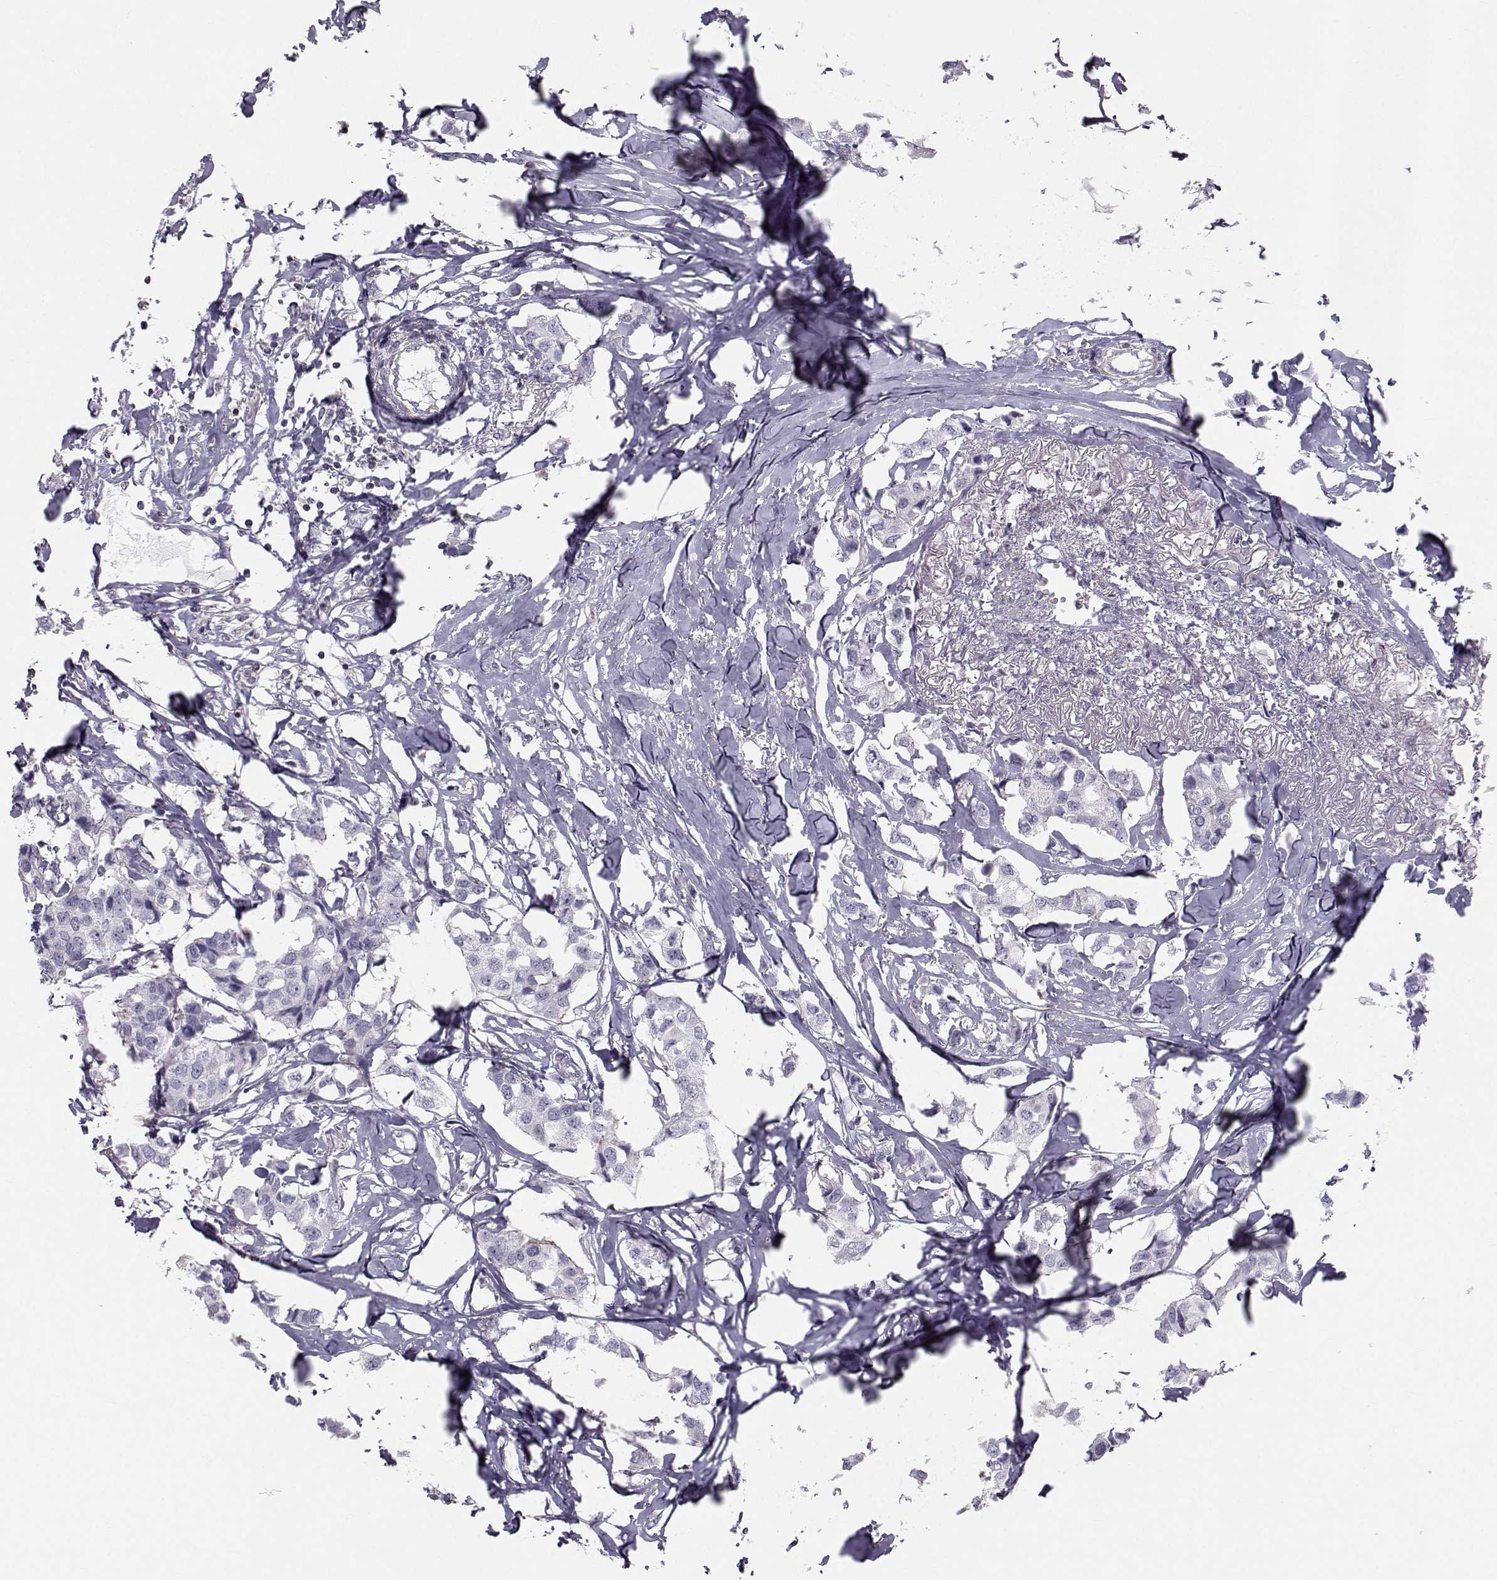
{"staining": {"intensity": "negative", "quantity": "none", "location": "none"}, "tissue": "breast cancer", "cell_type": "Tumor cells", "image_type": "cancer", "snomed": [{"axis": "morphology", "description": "Duct carcinoma"}, {"axis": "topography", "description": "Breast"}], "caption": "Human breast cancer (invasive ductal carcinoma) stained for a protein using immunohistochemistry (IHC) demonstrates no positivity in tumor cells.", "gene": "GARIN3", "patient": {"sex": "female", "age": 80}}